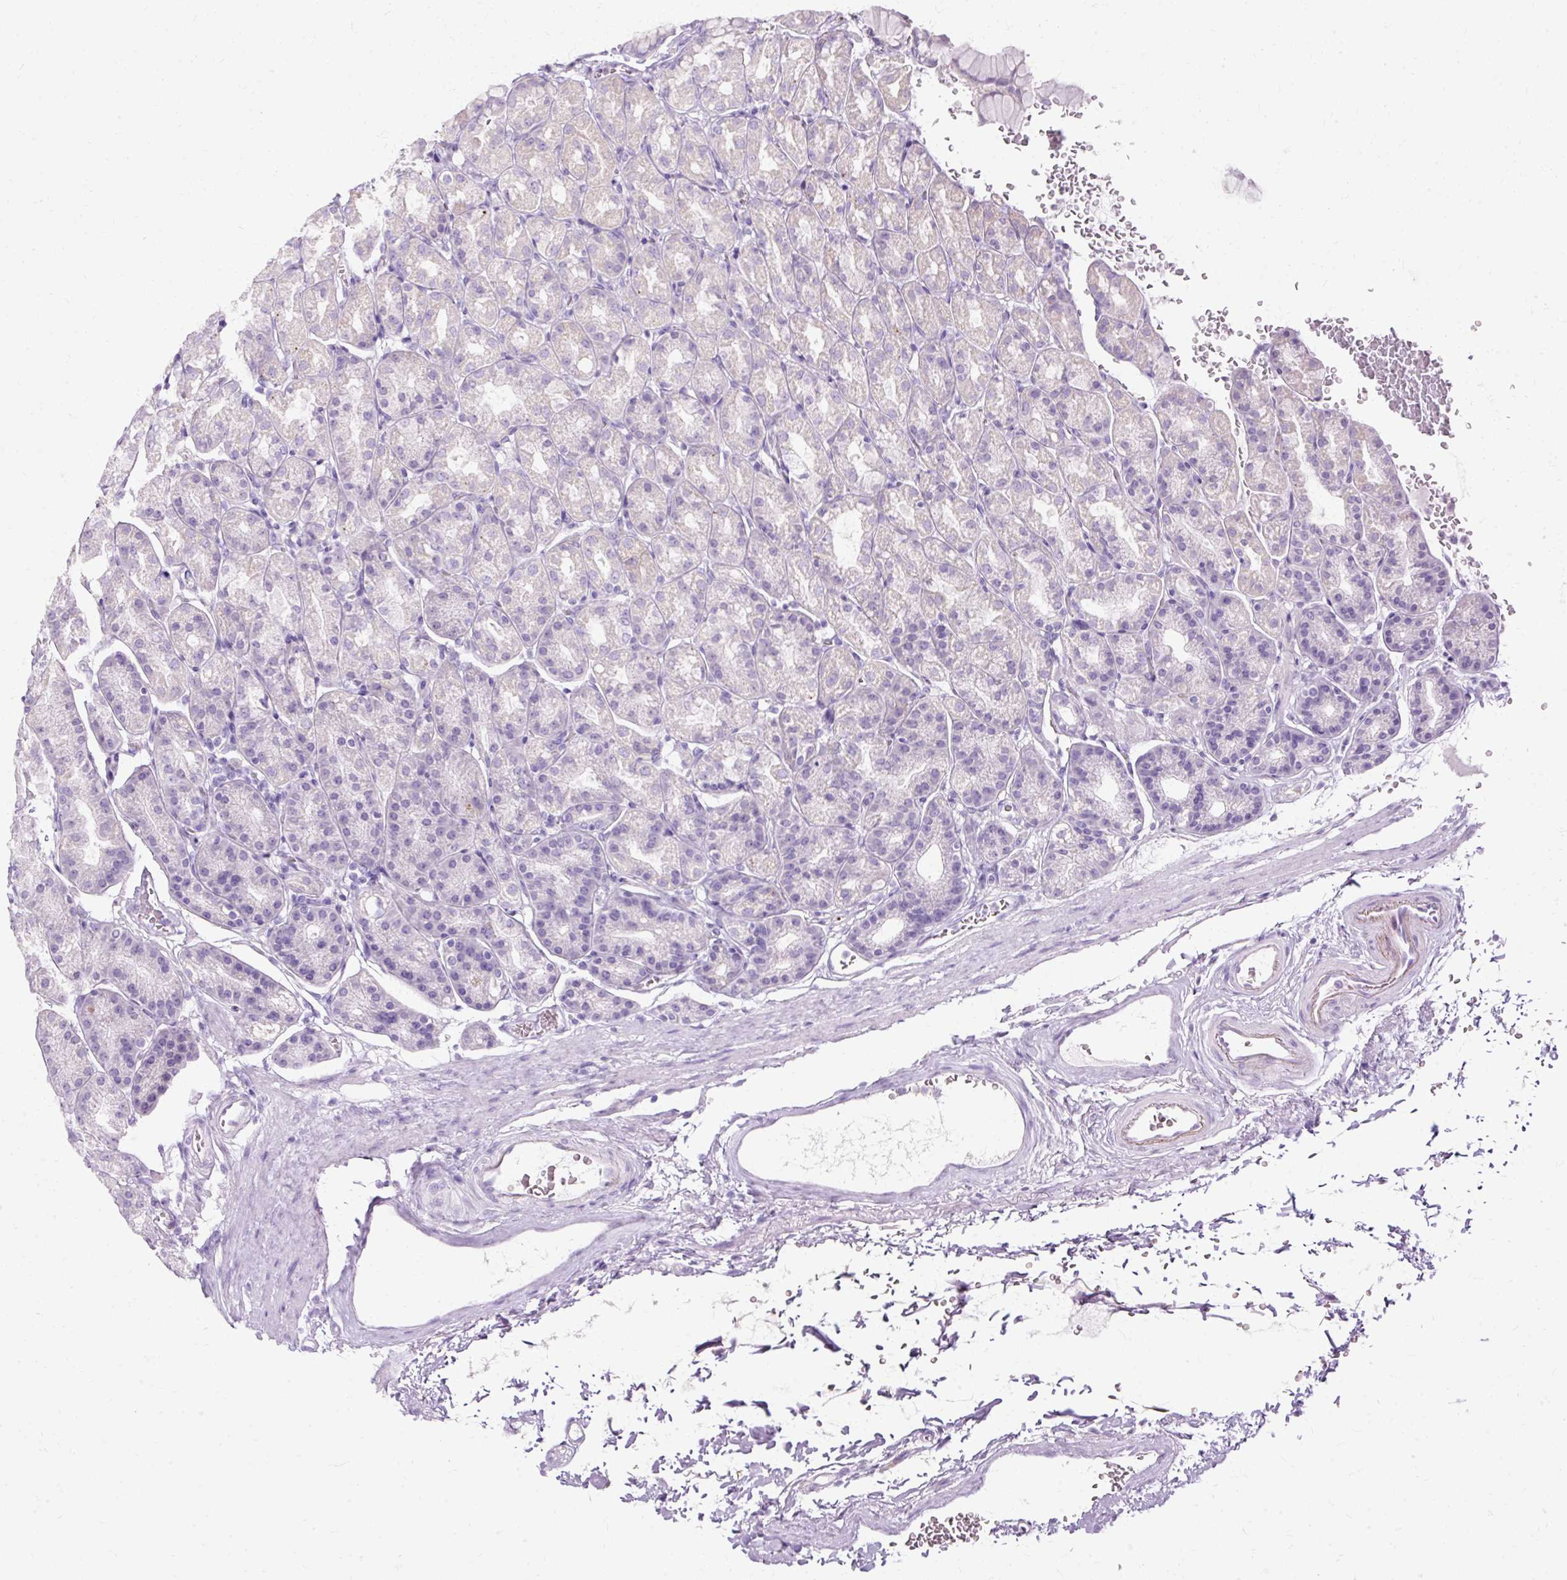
{"staining": {"intensity": "negative", "quantity": "none", "location": "none"}, "tissue": "stomach", "cell_type": "Glandular cells", "image_type": "normal", "snomed": [{"axis": "morphology", "description": "Normal tissue, NOS"}, {"axis": "topography", "description": "Stomach, upper"}], "caption": "Stomach stained for a protein using immunohistochemistry demonstrates no expression glandular cells.", "gene": "HSD11B1", "patient": {"sex": "female", "age": 81}}